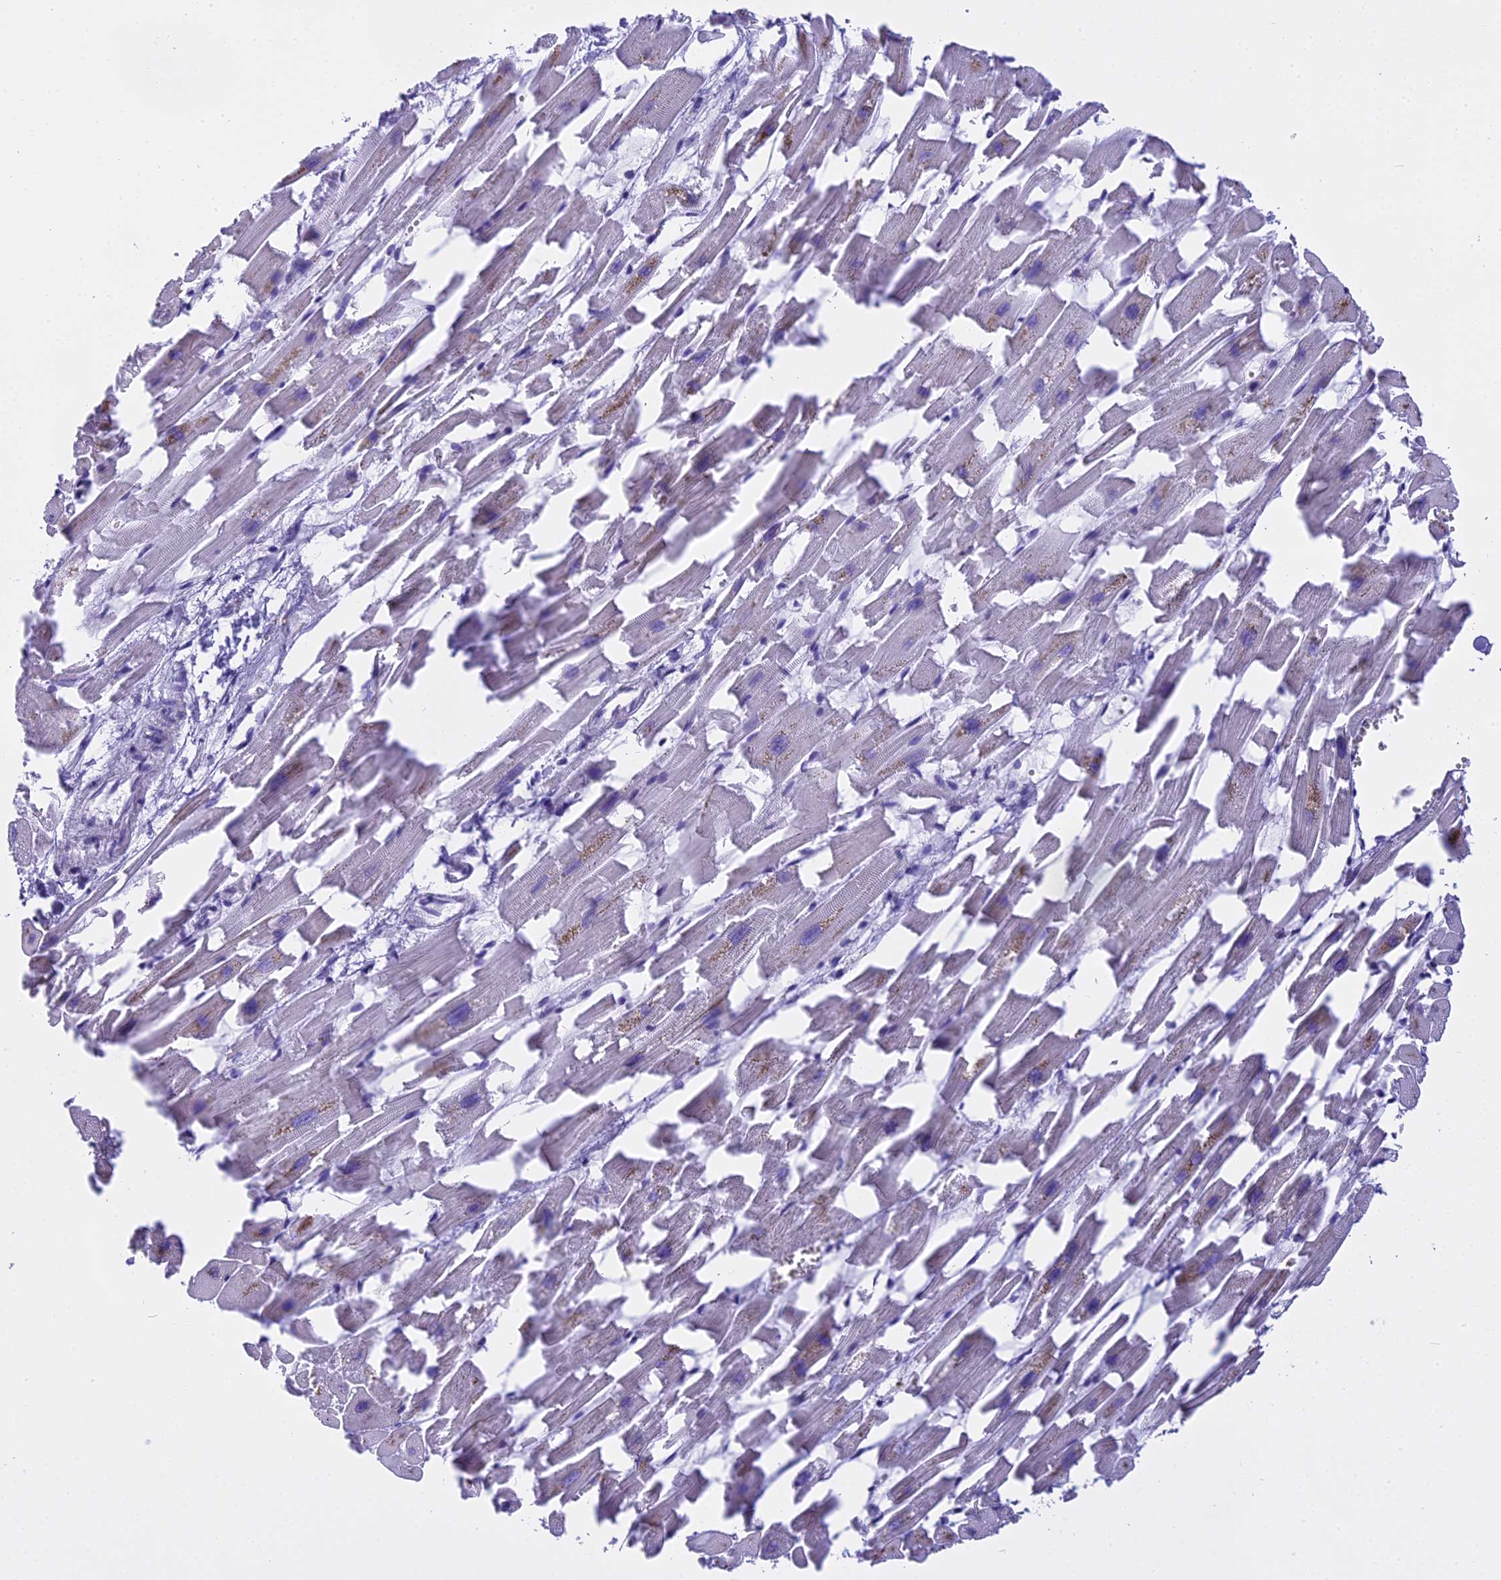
{"staining": {"intensity": "weak", "quantity": "<25%", "location": "cytoplasmic/membranous"}, "tissue": "heart muscle", "cell_type": "Cardiomyocytes", "image_type": "normal", "snomed": [{"axis": "morphology", "description": "Normal tissue, NOS"}, {"axis": "topography", "description": "Heart"}], "caption": "Immunohistochemical staining of unremarkable heart muscle exhibits no significant staining in cardiomyocytes.", "gene": "KCTD14", "patient": {"sex": "female", "age": 64}}